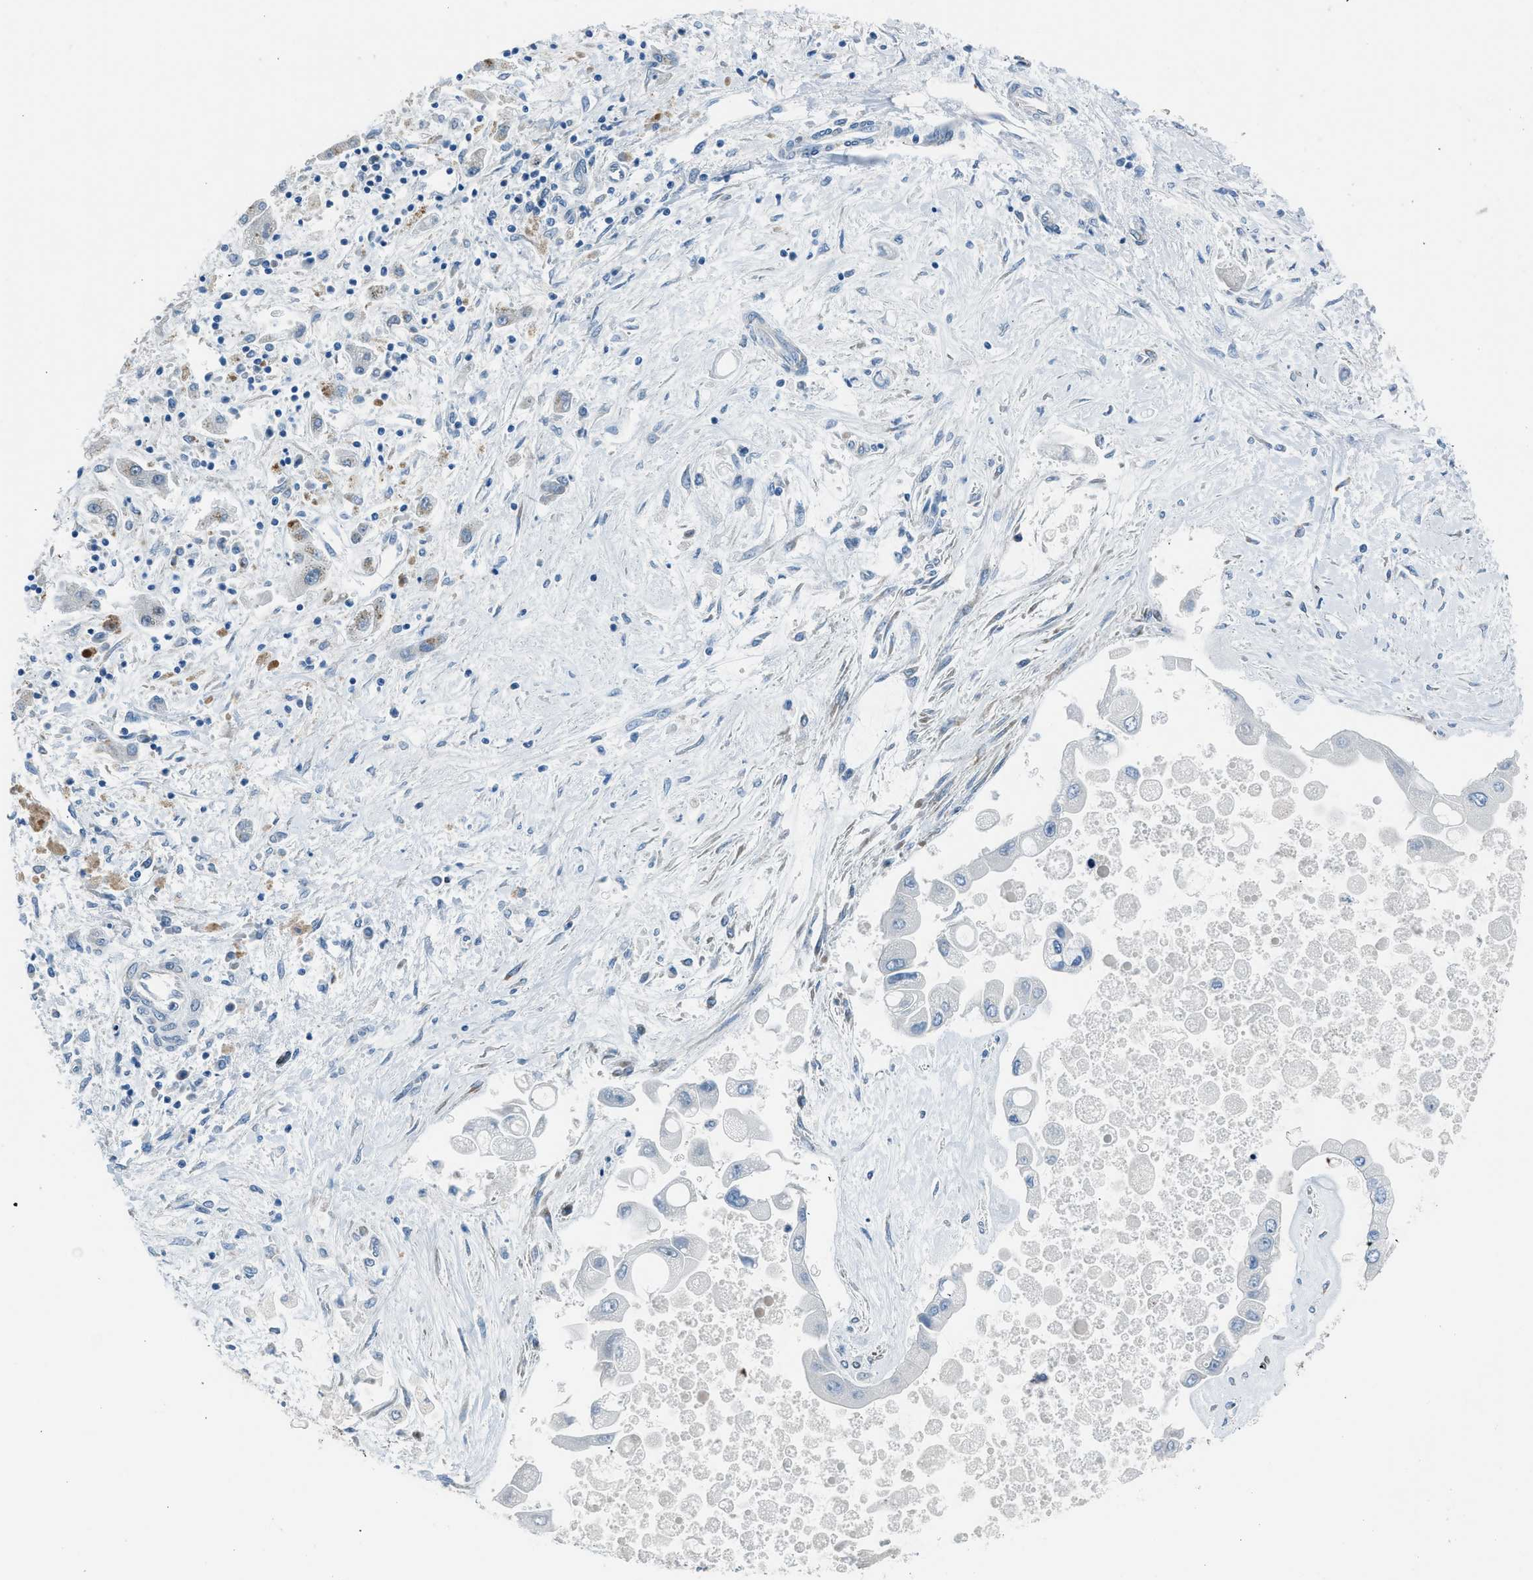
{"staining": {"intensity": "negative", "quantity": "none", "location": "none"}, "tissue": "liver cancer", "cell_type": "Tumor cells", "image_type": "cancer", "snomed": [{"axis": "morphology", "description": "Cholangiocarcinoma"}, {"axis": "topography", "description": "Liver"}], "caption": "A high-resolution photomicrograph shows IHC staining of liver cancer, which reveals no significant expression in tumor cells.", "gene": "RNF41", "patient": {"sex": "male", "age": 50}}